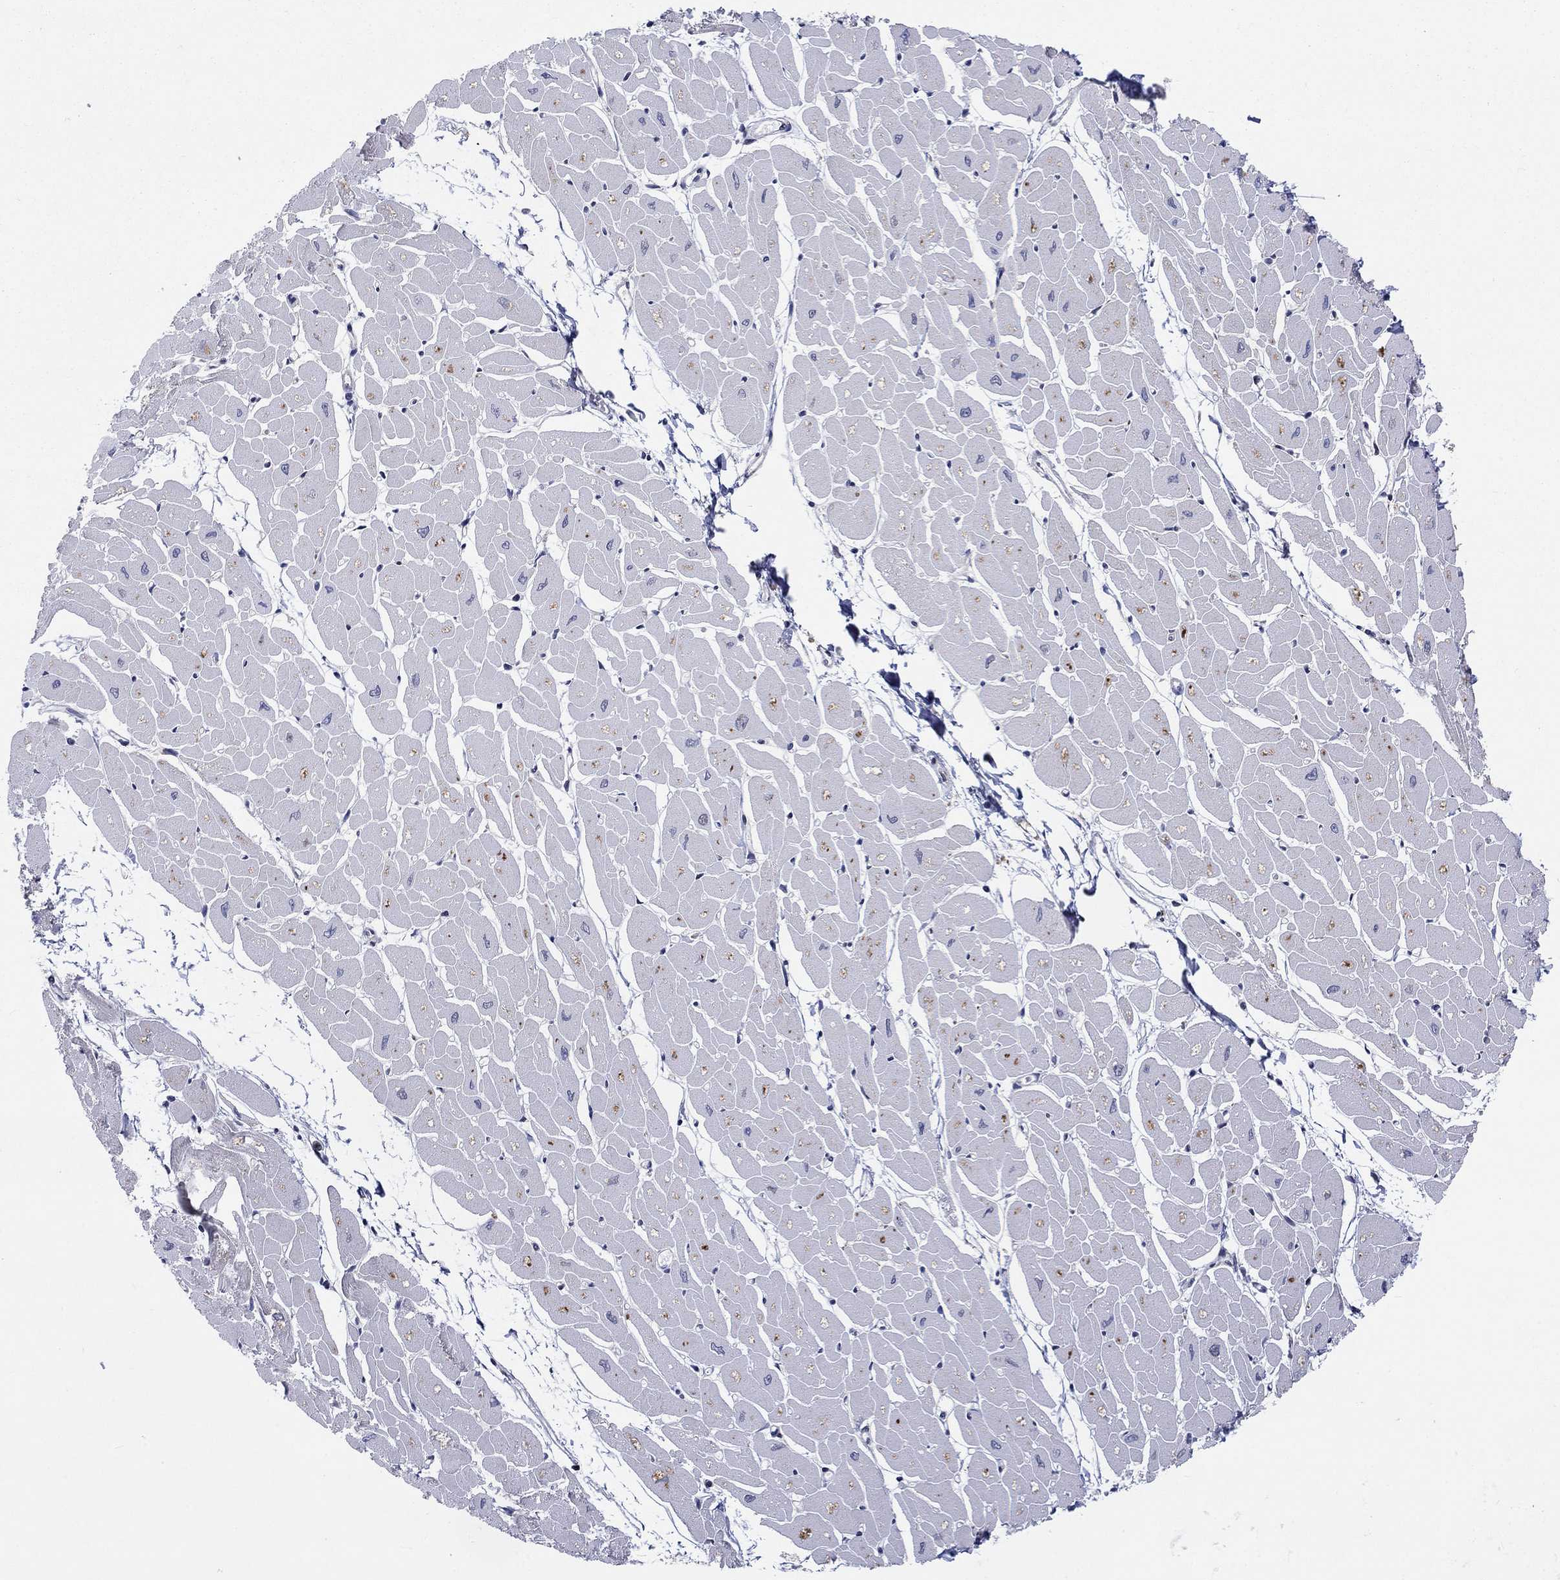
{"staining": {"intensity": "weak", "quantity": "<25%", "location": "cytoplasmic/membranous"}, "tissue": "heart muscle", "cell_type": "Cardiomyocytes", "image_type": "normal", "snomed": [{"axis": "morphology", "description": "Normal tissue, NOS"}, {"axis": "topography", "description": "Heart"}], "caption": "Immunohistochemistry of benign heart muscle demonstrates no staining in cardiomyocytes.", "gene": "SLC35F2", "patient": {"sex": "male", "age": 57}}